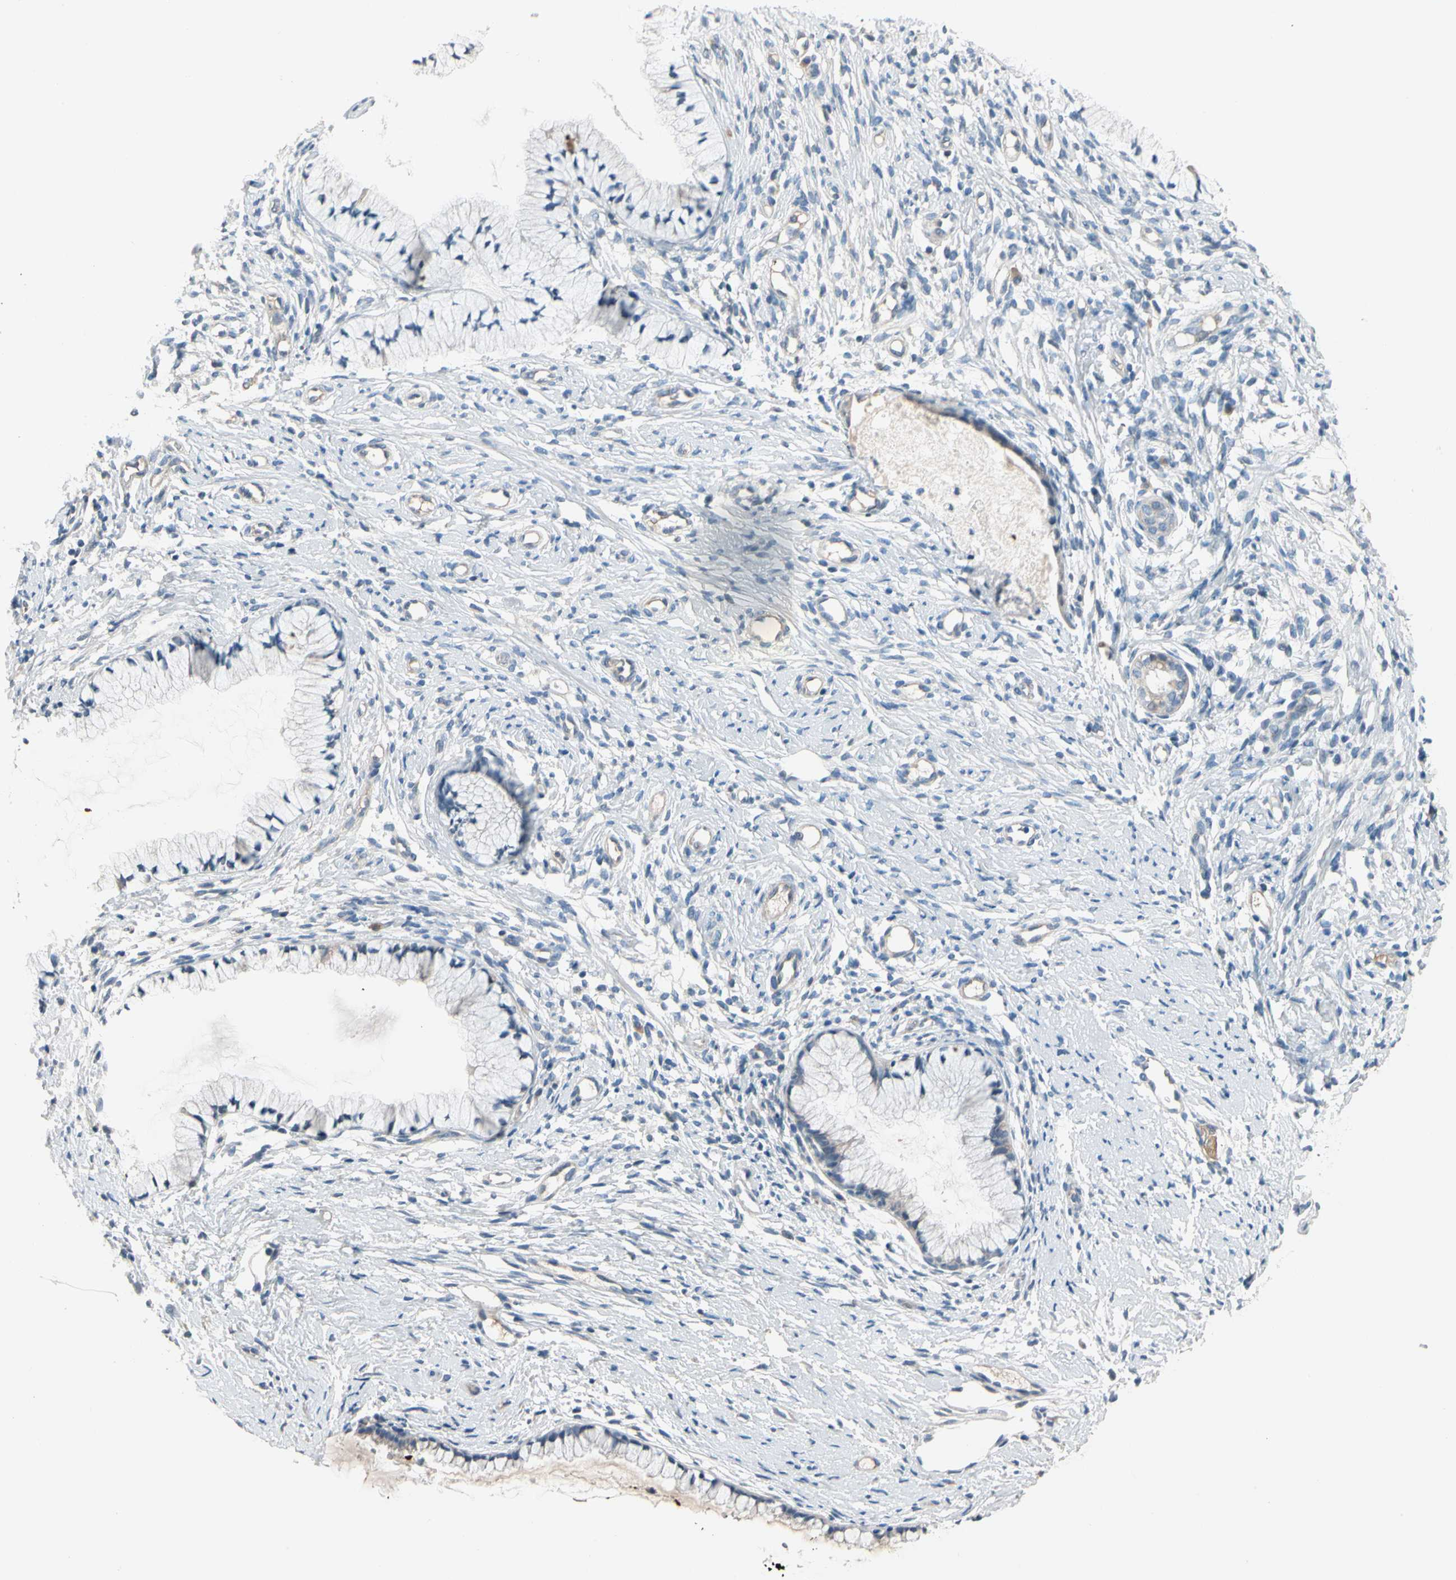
{"staining": {"intensity": "negative", "quantity": "none", "location": "none"}, "tissue": "cervix", "cell_type": "Glandular cells", "image_type": "normal", "snomed": [{"axis": "morphology", "description": "Normal tissue, NOS"}, {"axis": "topography", "description": "Cervix"}], "caption": "Immunohistochemistry photomicrograph of unremarkable cervix stained for a protein (brown), which exhibits no positivity in glandular cells.", "gene": "STK40", "patient": {"sex": "female", "age": 82}}